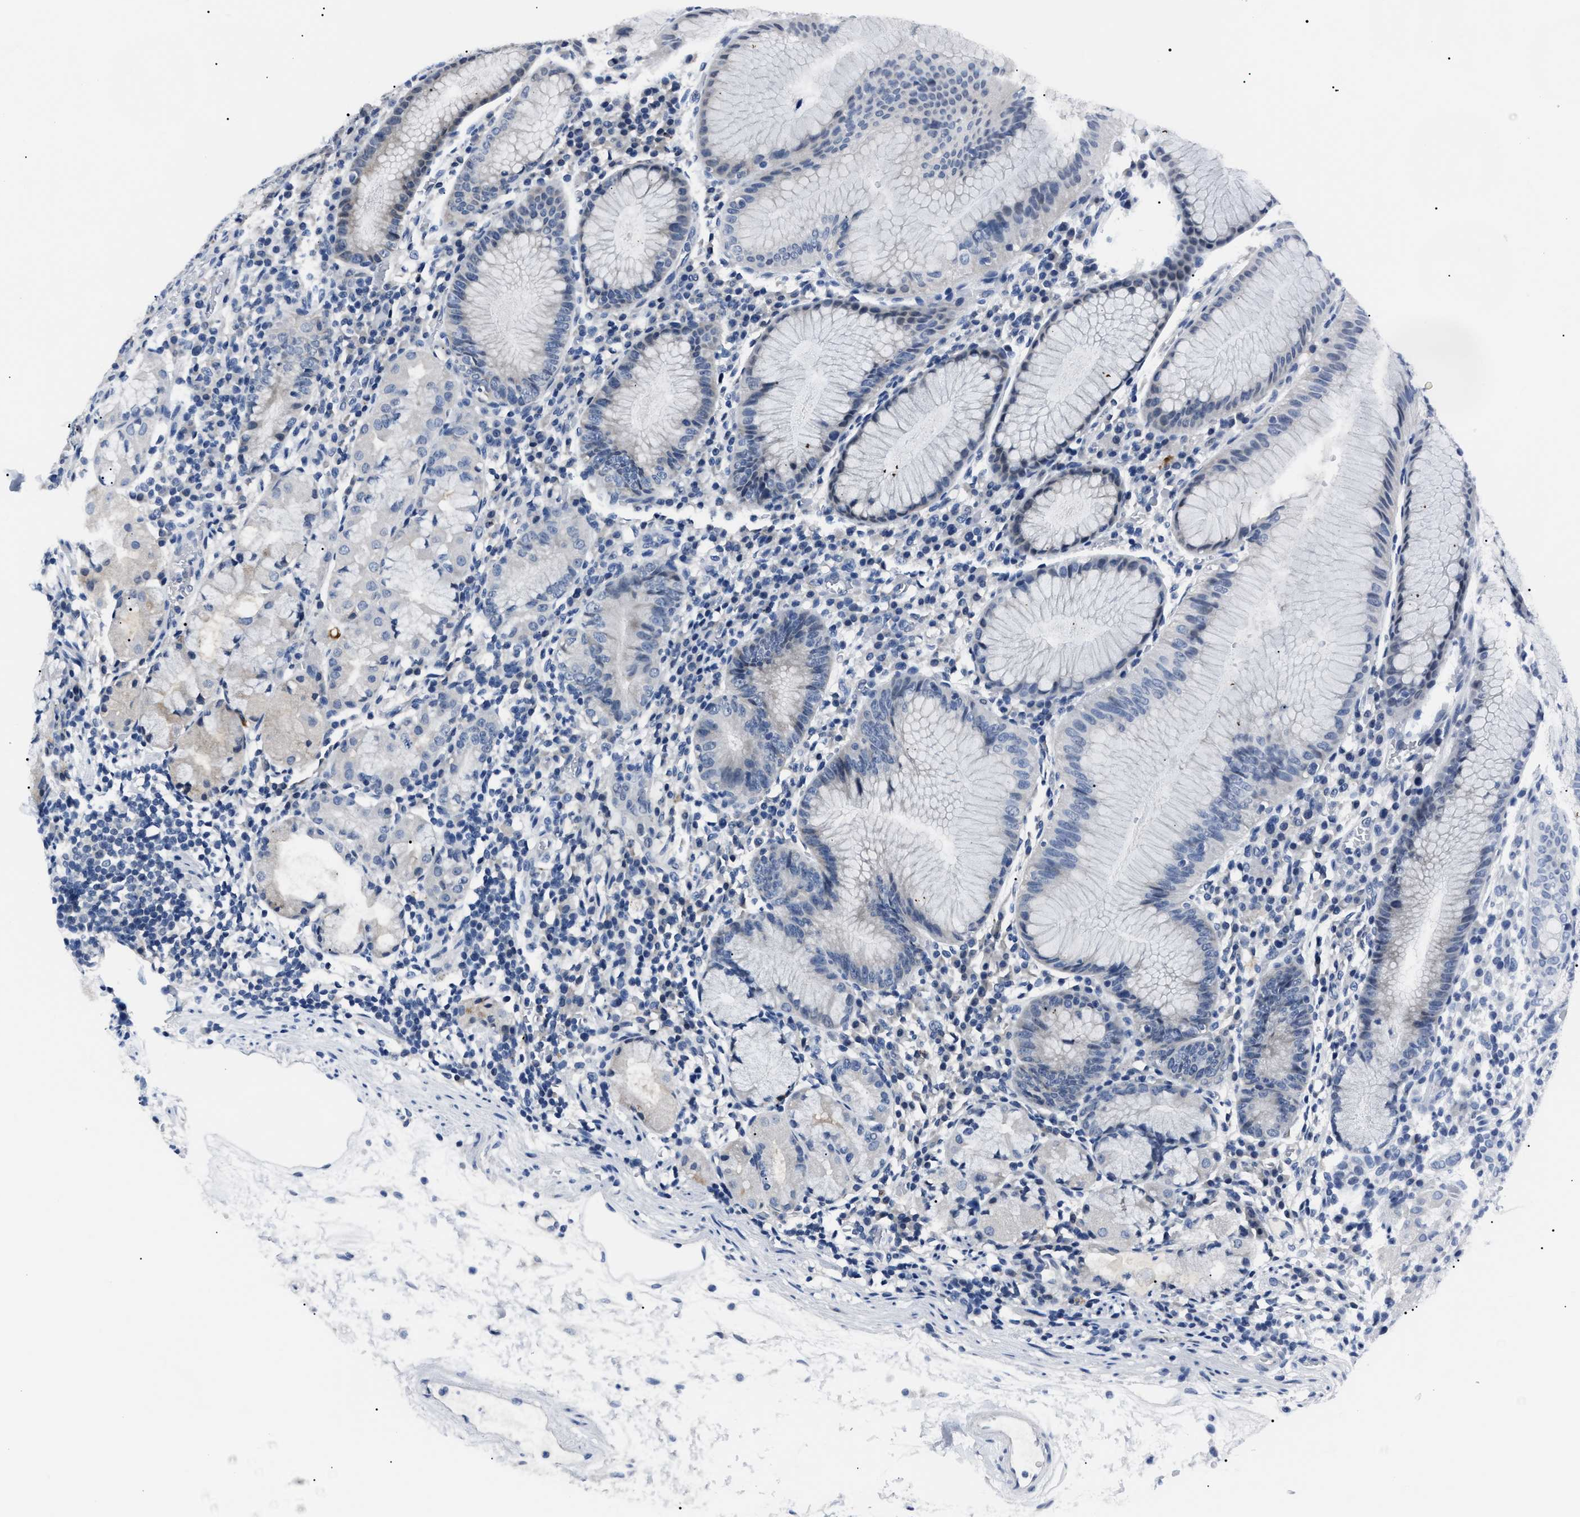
{"staining": {"intensity": "weak", "quantity": "<25%", "location": "cytoplasmic/membranous"}, "tissue": "stomach", "cell_type": "Glandular cells", "image_type": "normal", "snomed": [{"axis": "morphology", "description": "Normal tissue, NOS"}, {"axis": "topography", "description": "Stomach"}, {"axis": "topography", "description": "Stomach, lower"}], "caption": "Protein analysis of benign stomach exhibits no significant staining in glandular cells.", "gene": "LRWD1", "patient": {"sex": "female", "age": 75}}